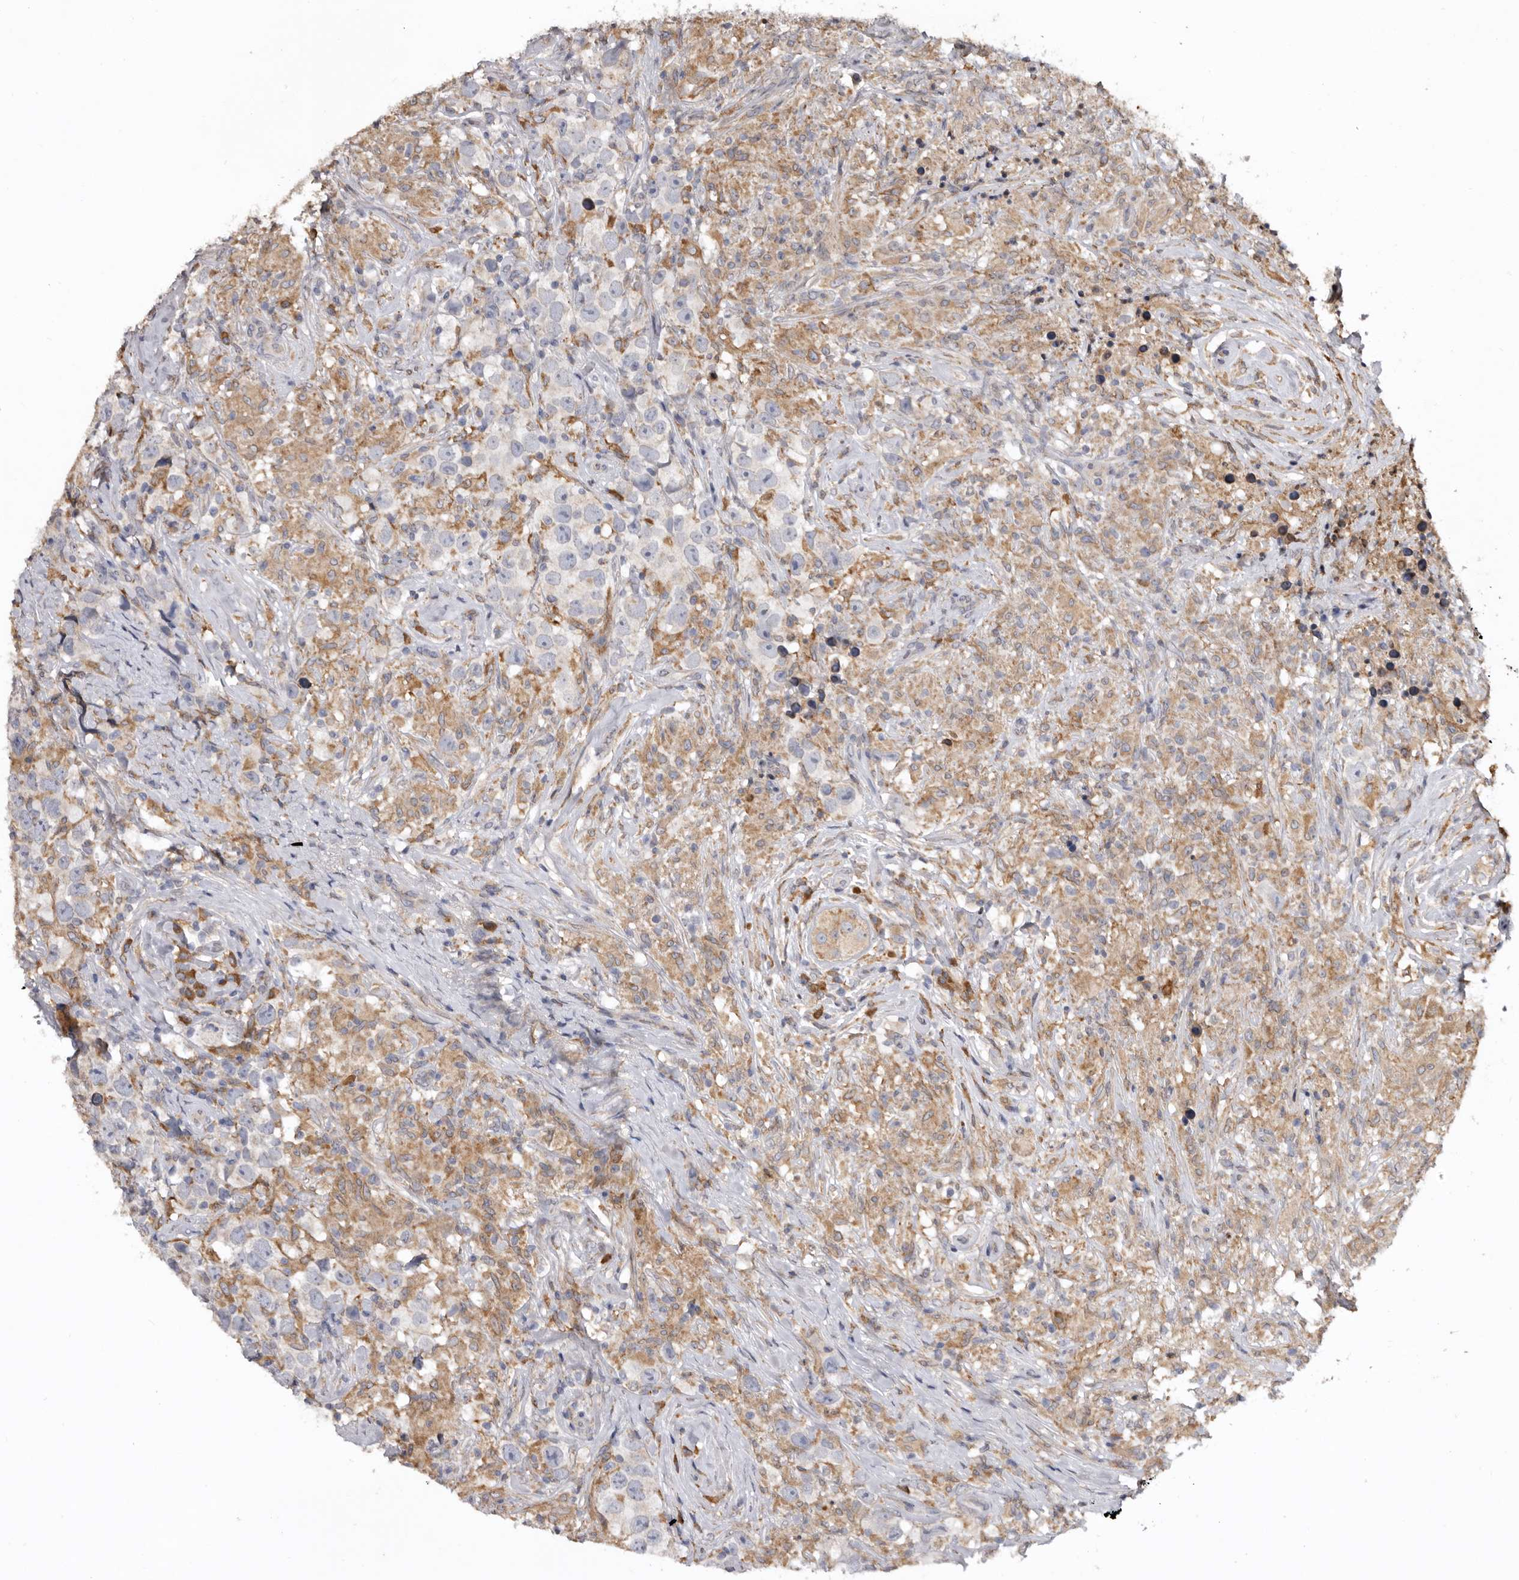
{"staining": {"intensity": "negative", "quantity": "none", "location": "none"}, "tissue": "testis cancer", "cell_type": "Tumor cells", "image_type": "cancer", "snomed": [{"axis": "morphology", "description": "Seminoma, NOS"}, {"axis": "topography", "description": "Testis"}], "caption": "Immunohistochemical staining of human seminoma (testis) reveals no significant positivity in tumor cells.", "gene": "INKA2", "patient": {"sex": "male", "age": 49}}